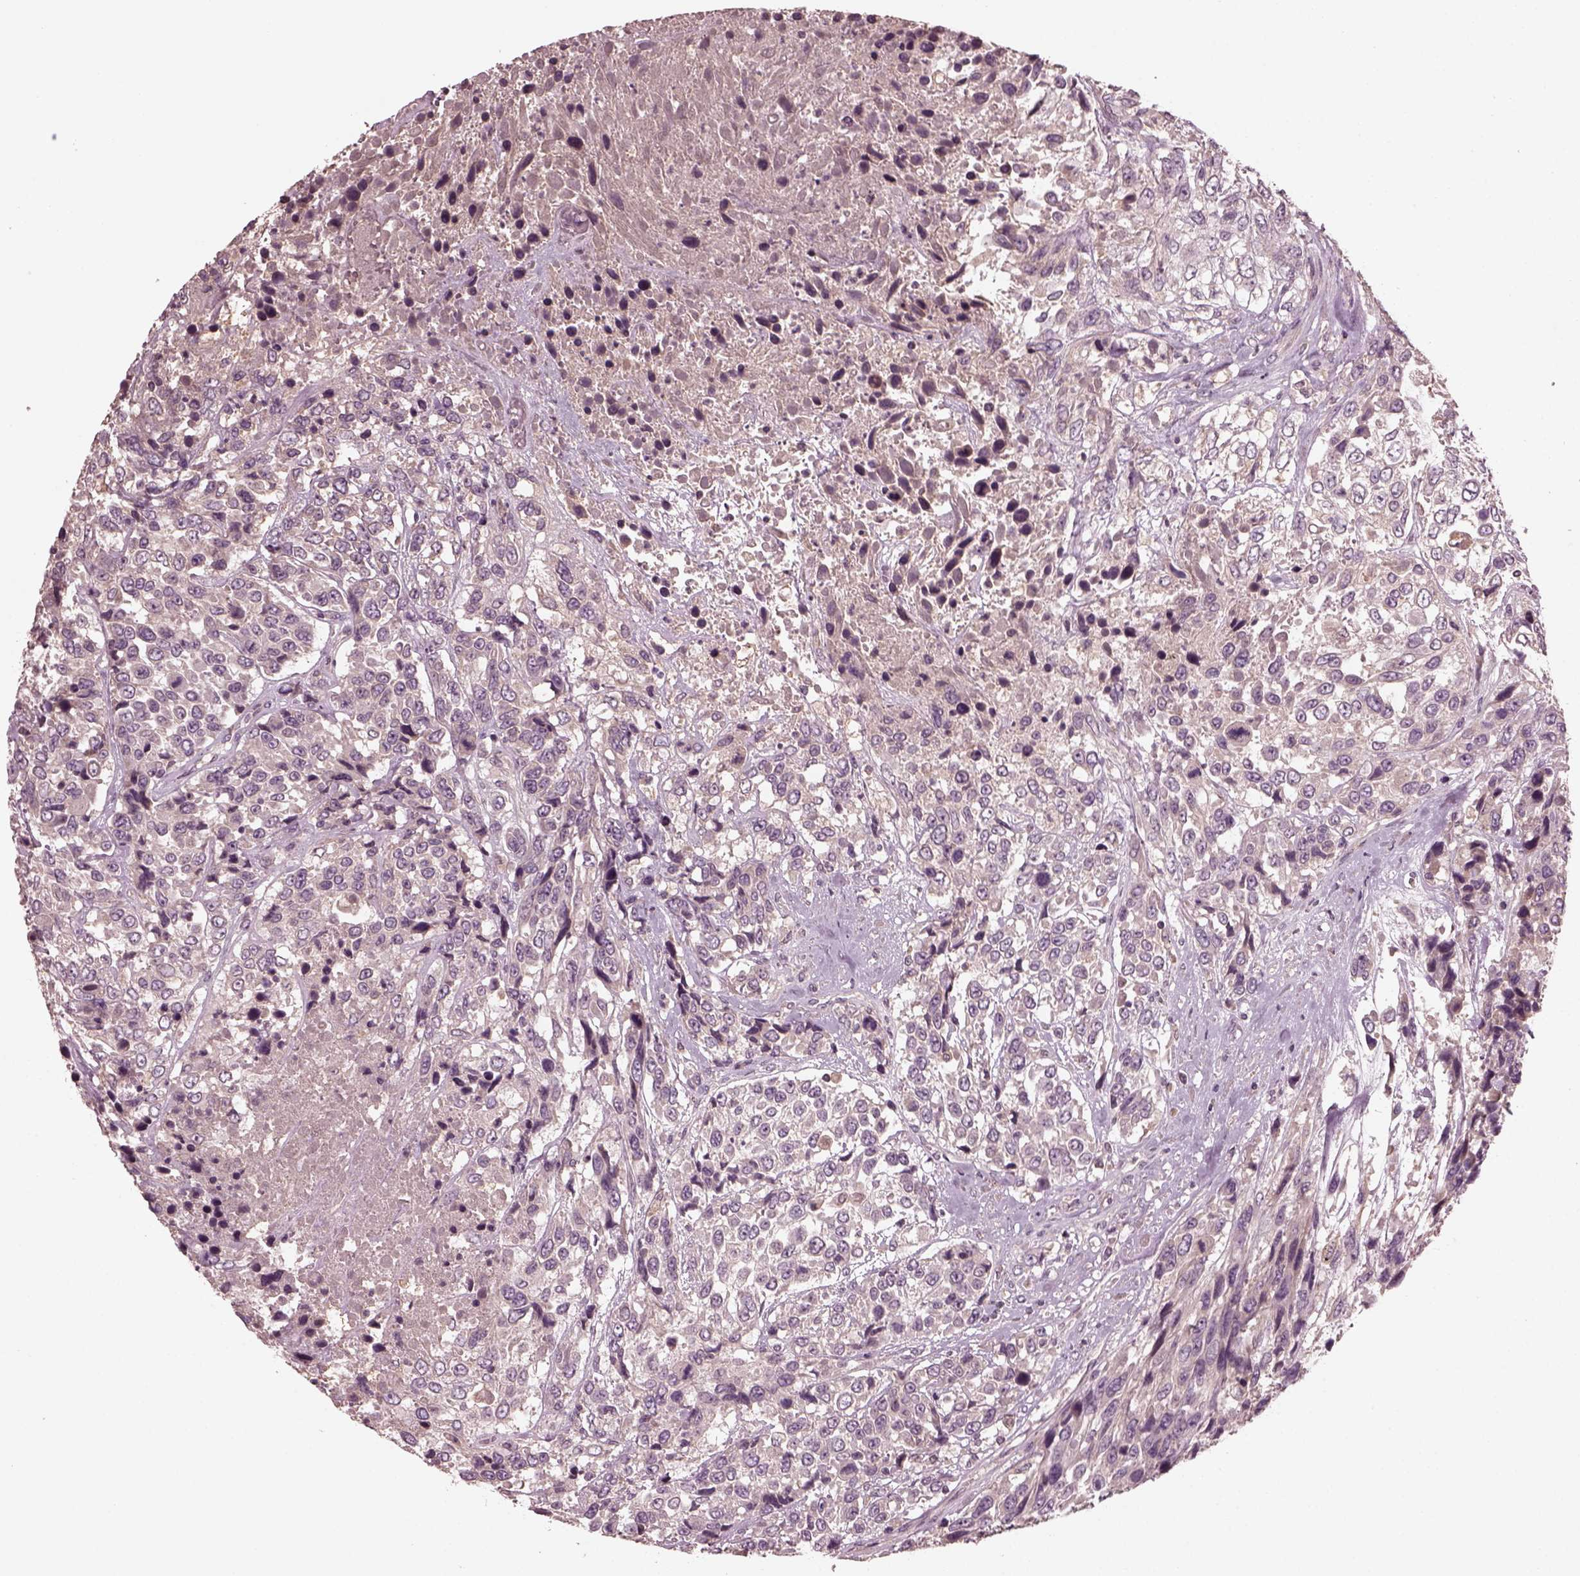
{"staining": {"intensity": "negative", "quantity": "none", "location": "none"}, "tissue": "urothelial cancer", "cell_type": "Tumor cells", "image_type": "cancer", "snomed": [{"axis": "morphology", "description": "Urothelial carcinoma, High grade"}, {"axis": "topography", "description": "Urinary bladder"}], "caption": "Tumor cells are negative for brown protein staining in high-grade urothelial carcinoma.", "gene": "PORCN", "patient": {"sex": "female", "age": 70}}